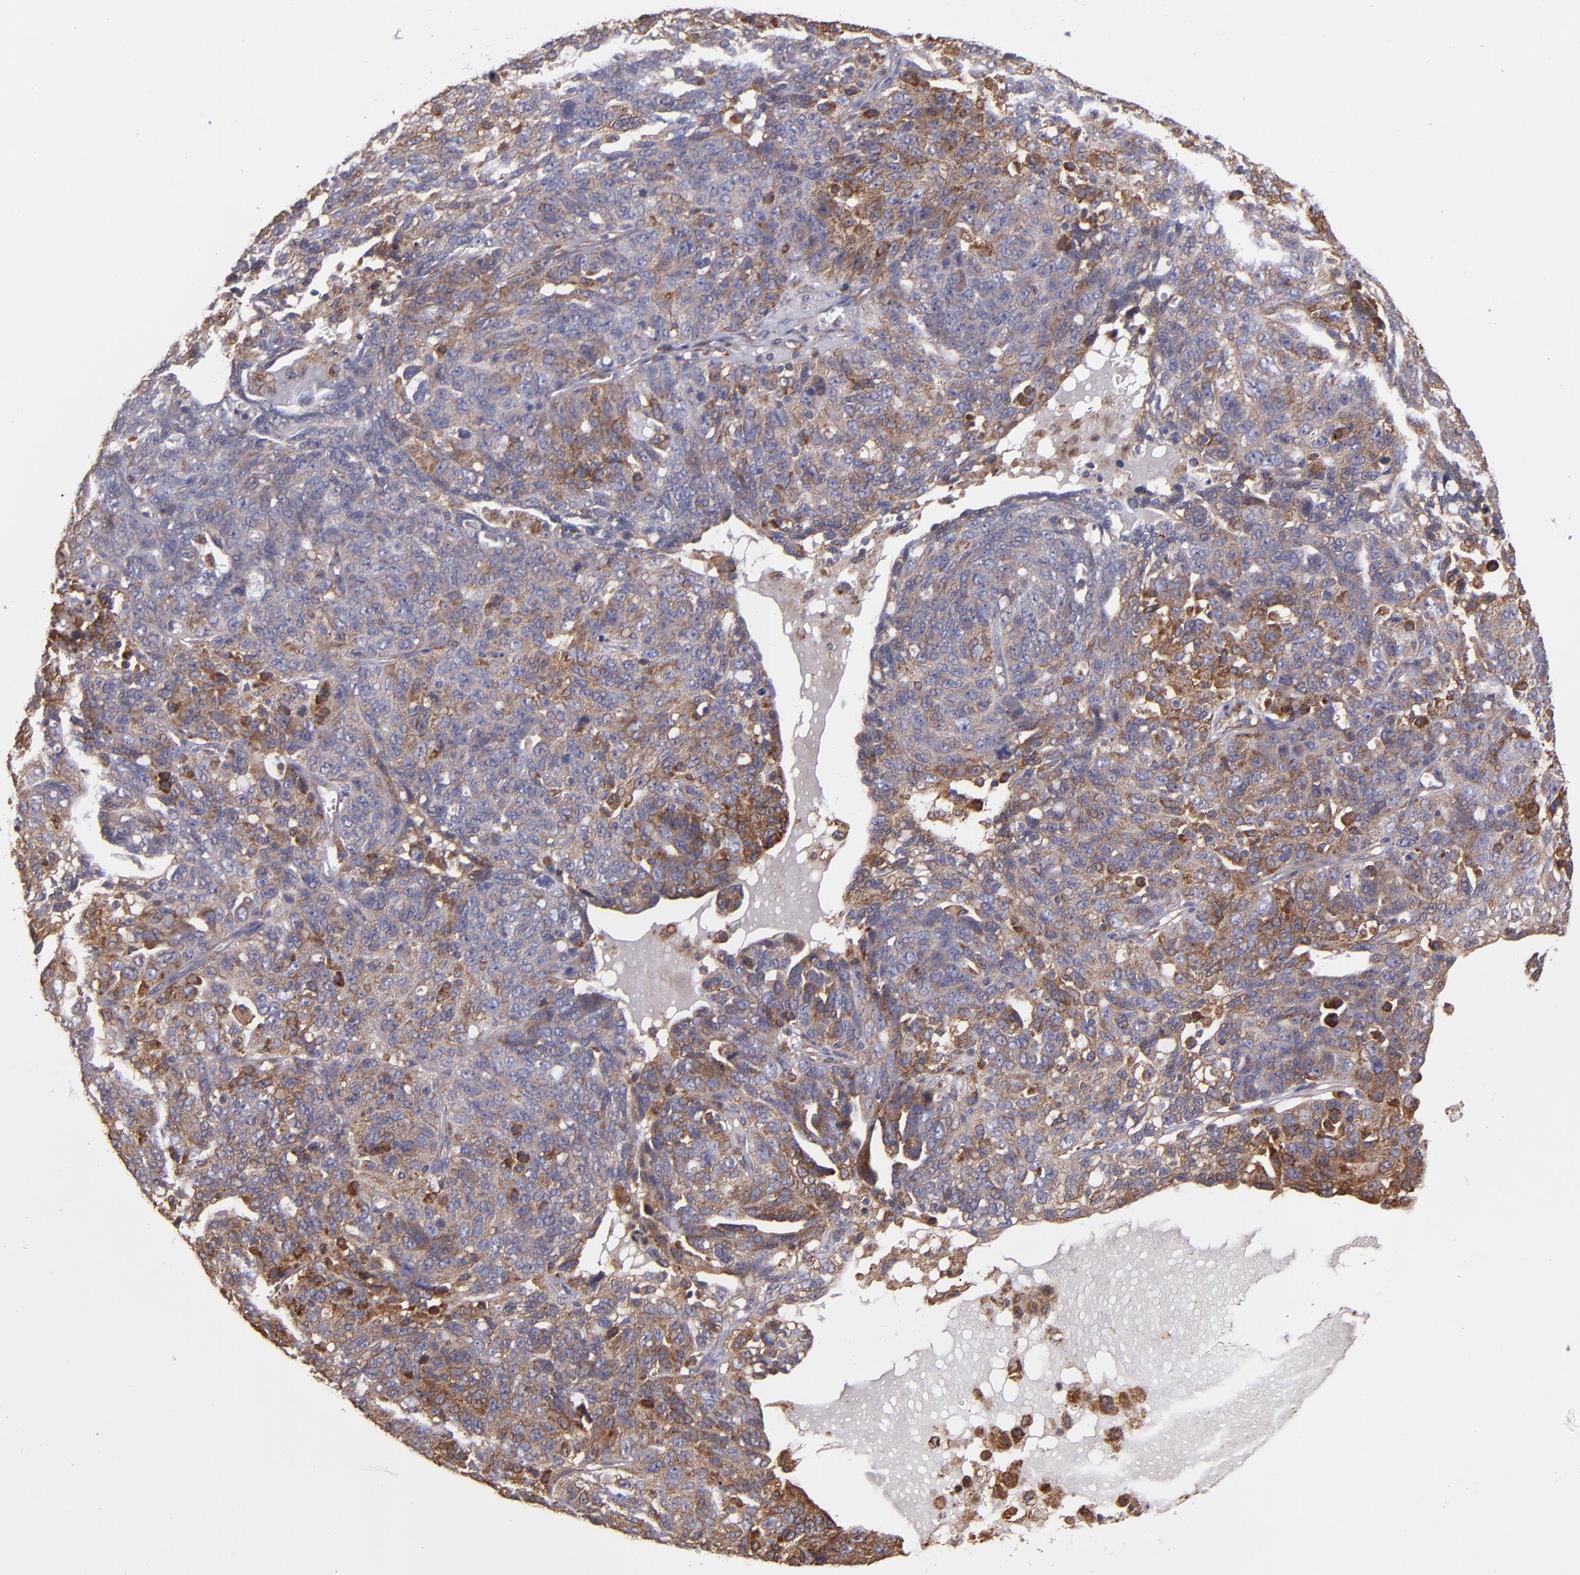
{"staining": {"intensity": "moderate", "quantity": "25%-75%", "location": "cytoplasmic/membranous"}, "tissue": "ovarian cancer", "cell_type": "Tumor cells", "image_type": "cancer", "snomed": [{"axis": "morphology", "description": "Cystadenocarcinoma, serous, NOS"}, {"axis": "topography", "description": "Ovary"}], "caption": "Moderate cytoplasmic/membranous positivity is present in approximately 25%-75% of tumor cells in ovarian cancer (serous cystadenocarcinoma).", "gene": "IFIH1", "patient": {"sex": "female", "age": 71}}